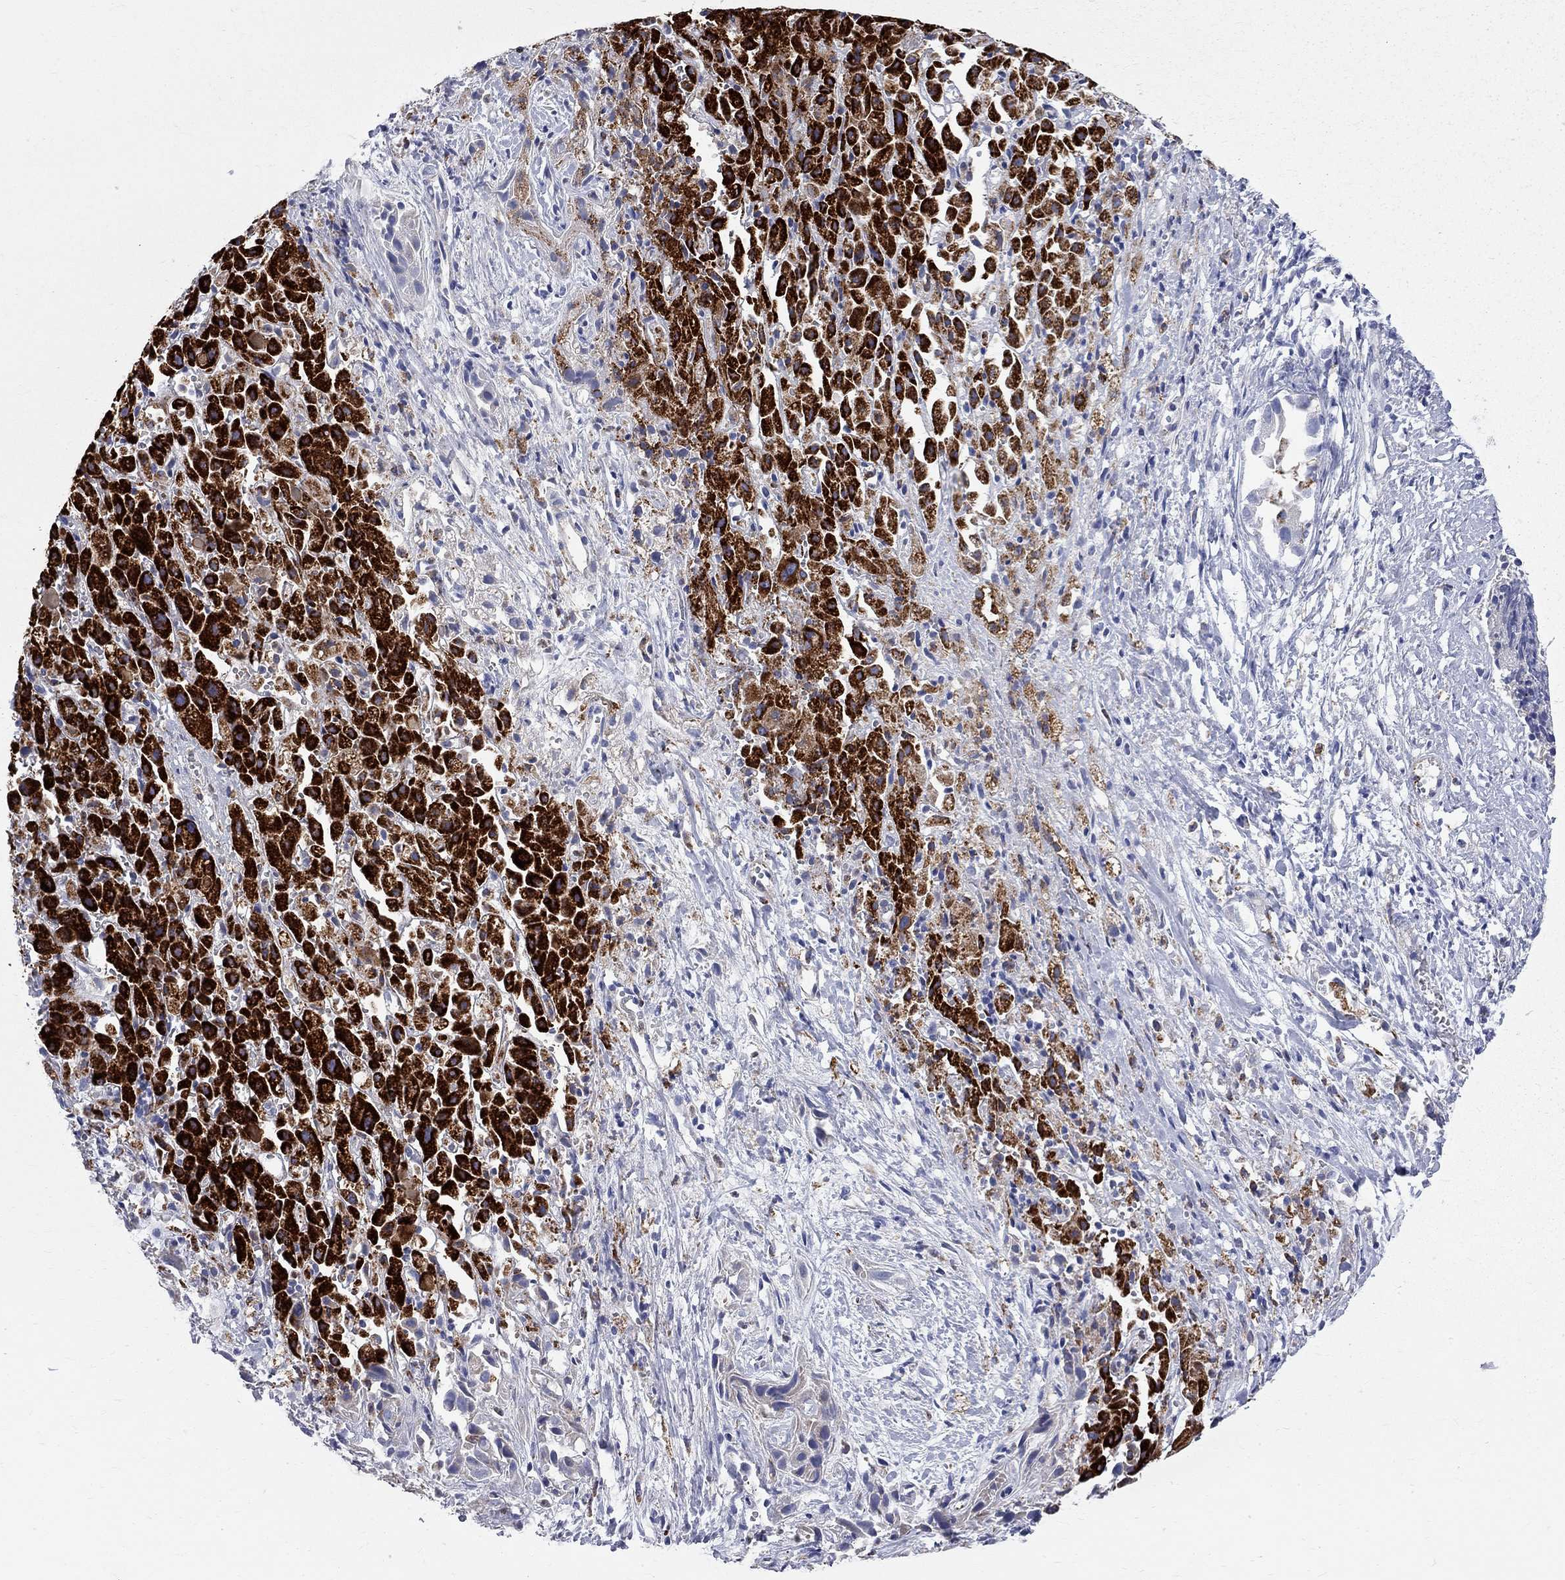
{"staining": {"intensity": "strong", "quantity": ">75%", "location": "cytoplasmic/membranous"}, "tissue": "liver cancer", "cell_type": "Tumor cells", "image_type": "cancer", "snomed": [{"axis": "morphology", "description": "Cholangiocarcinoma"}, {"axis": "topography", "description": "Liver"}], "caption": "The immunohistochemical stain labels strong cytoplasmic/membranous positivity in tumor cells of cholangiocarcinoma (liver) tissue.", "gene": "ACSL1", "patient": {"sex": "female", "age": 52}}